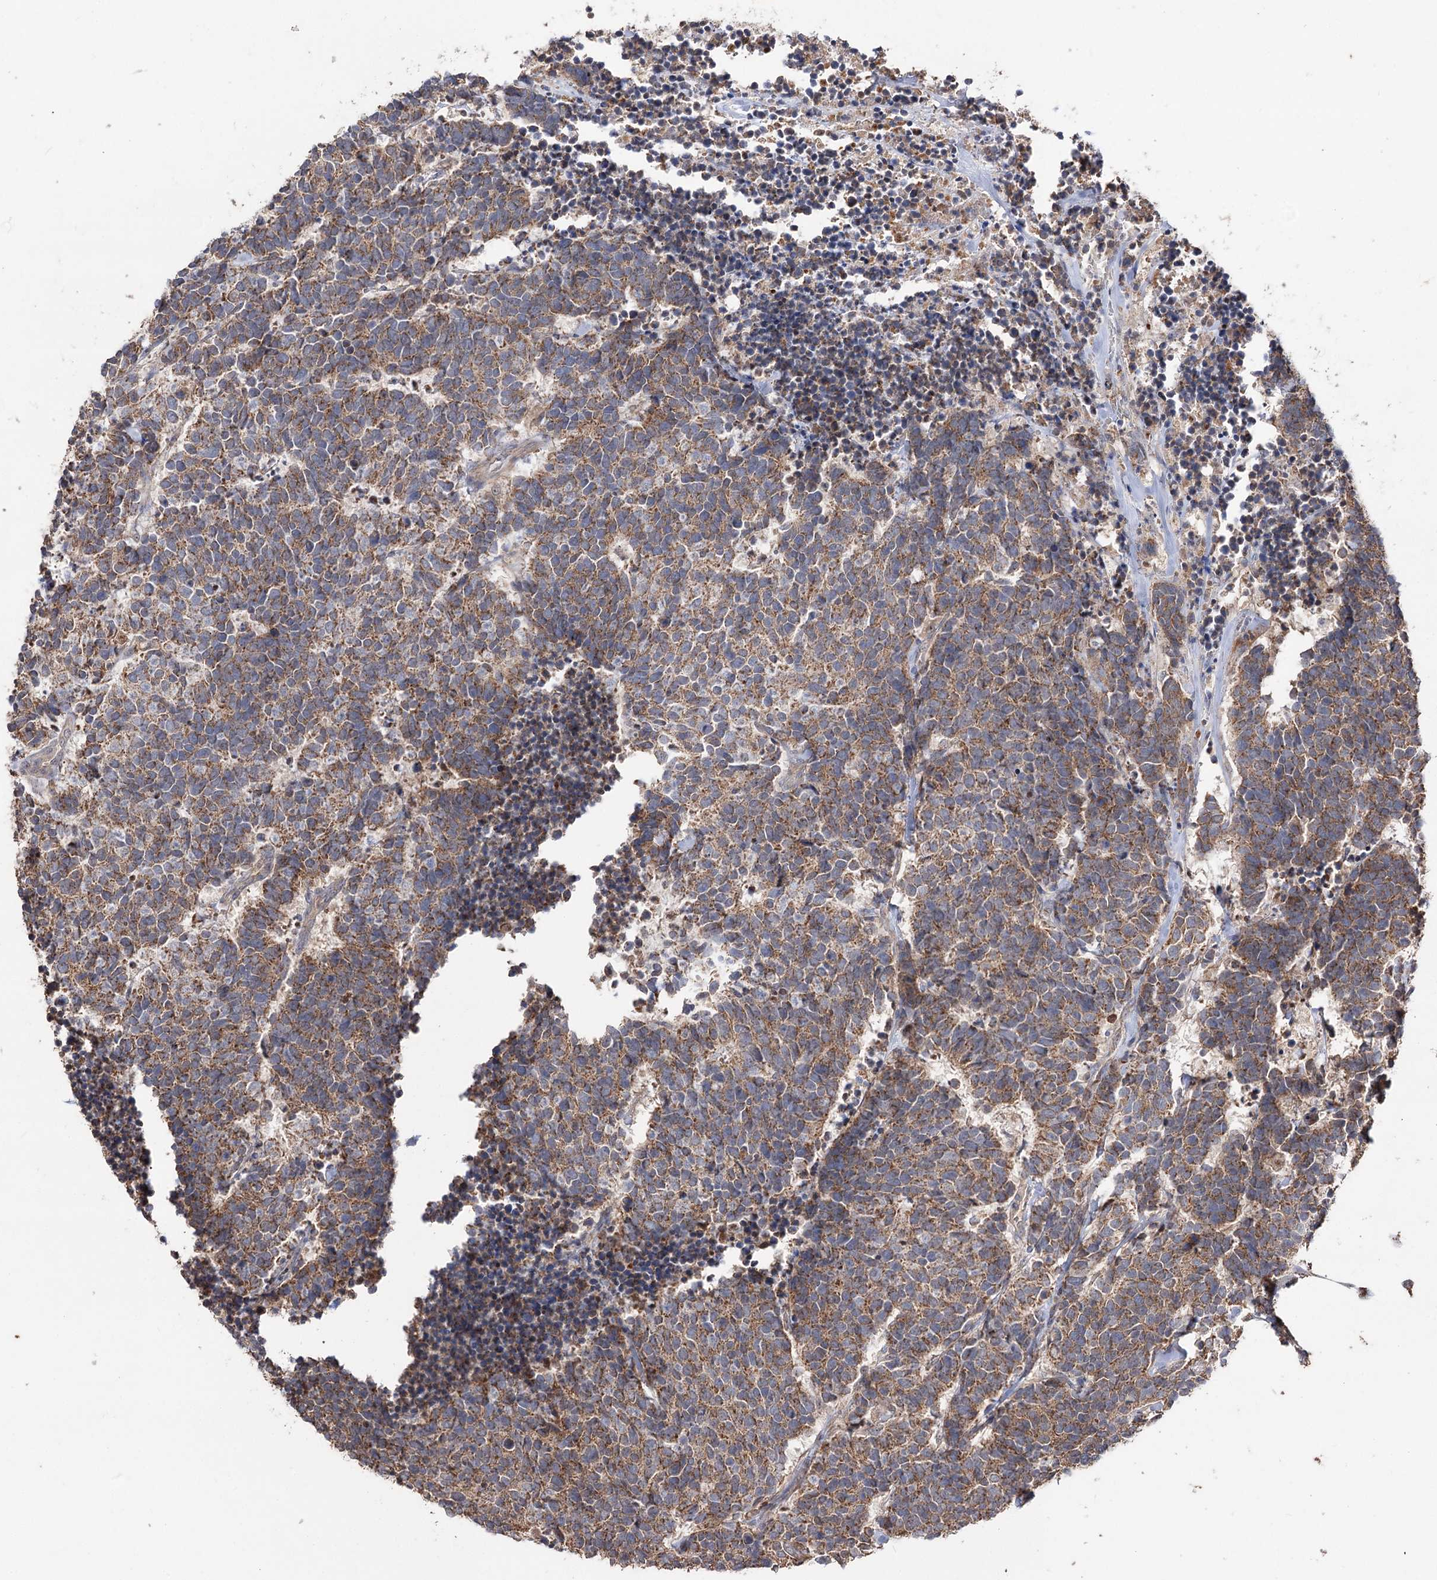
{"staining": {"intensity": "moderate", "quantity": ">75%", "location": "cytoplasmic/membranous"}, "tissue": "carcinoid", "cell_type": "Tumor cells", "image_type": "cancer", "snomed": [{"axis": "morphology", "description": "Carcinoma, NOS"}, {"axis": "morphology", "description": "Carcinoid, malignant, NOS"}, {"axis": "topography", "description": "Urinary bladder"}], "caption": "IHC micrograph of human carcinoma stained for a protein (brown), which displays medium levels of moderate cytoplasmic/membranous staining in approximately >75% of tumor cells.", "gene": "FAM53B", "patient": {"sex": "male", "age": 57}}